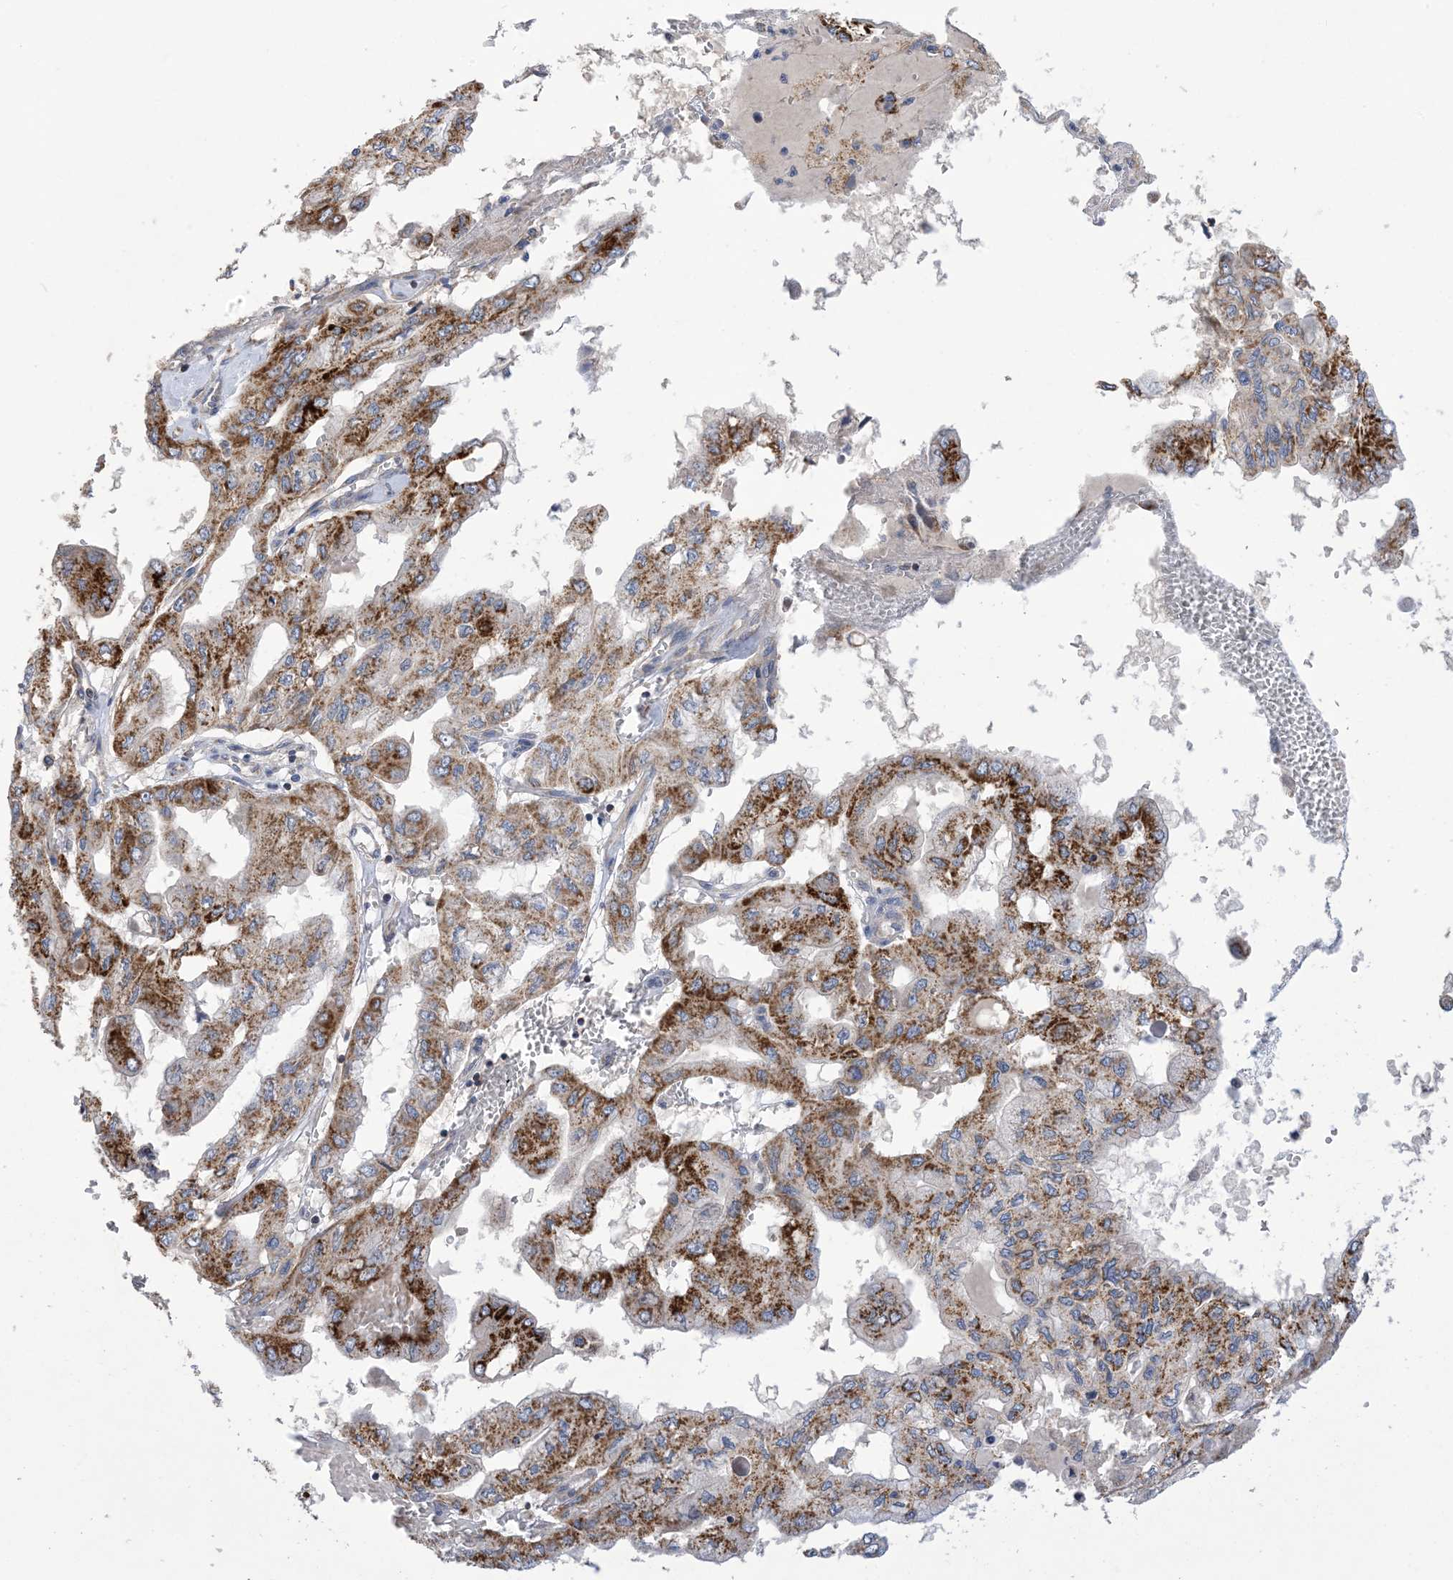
{"staining": {"intensity": "strong", "quantity": ">75%", "location": "cytoplasmic/membranous"}, "tissue": "pancreatic cancer", "cell_type": "Tumor cells", "image_type": "cancer", "snomed": [{"axis": "morphology", "description": "Adenocarcinoma, NOS"}, {"axis": "topography", "description": "Pancreas"}], "caption": "The photomicrograph displays immunohistochemical staining of pancreatic cancer. There is strong cytoplasmic/membranous staining is present in approximately >75% of tumor cells.", "gene": "CLEC16A", "patient": {"sex": "male", "age": 51}}